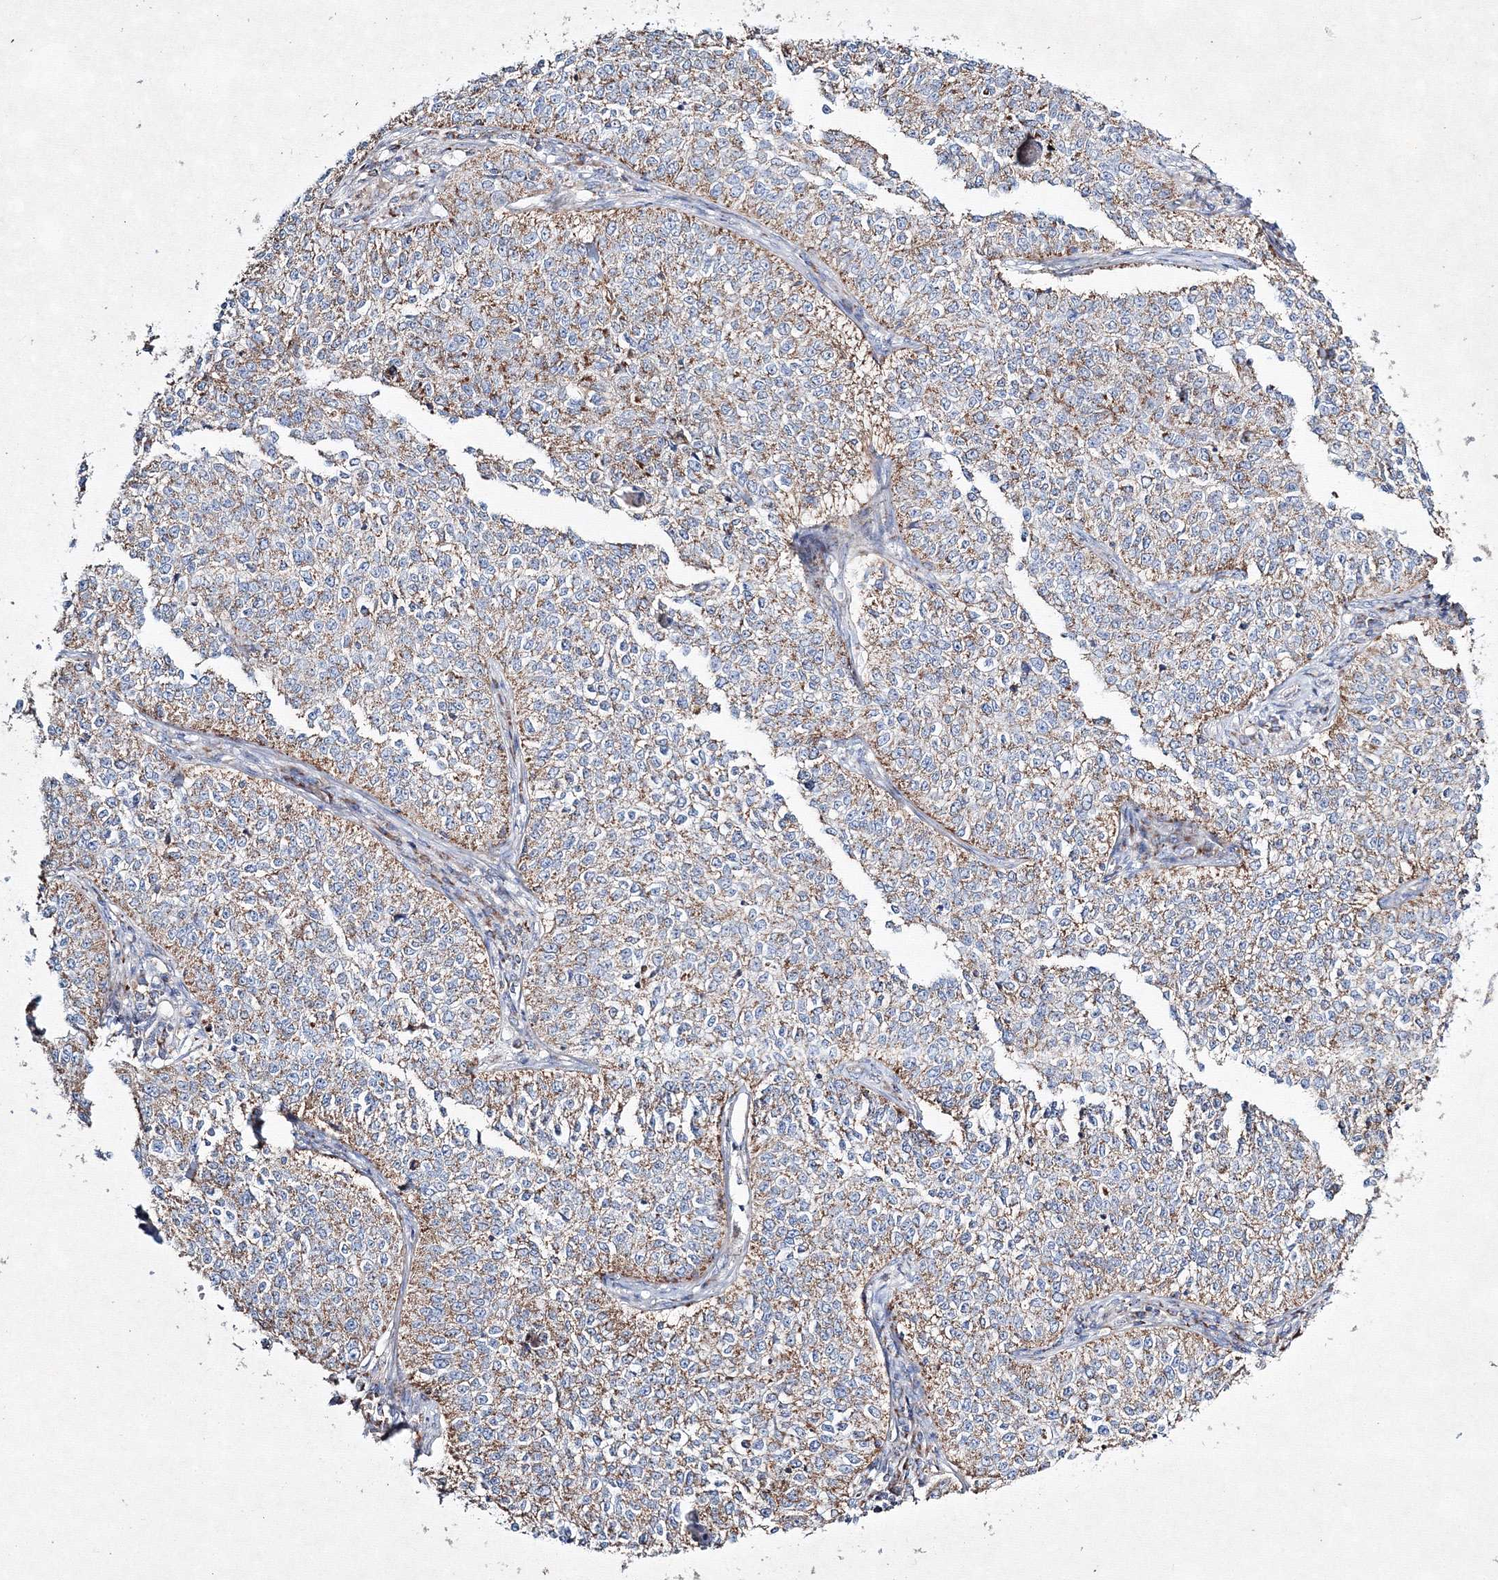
{"staining": {"intensity": "moderate", "quantity": ">75%", "location": "cytoplasmic/membranous"}, "tissue": "cervical cancer", "cell_type": "Tumor cells", "image_type": "cancer", "snomed": [{"axis": "morphology", "description": "Squamous cell carcinoma, NOS"}, {"axis": "topography", "description": "Cervix"}], "caption": "A photomicrograph of cervical squamous cell carcinoma stained for a protein demonstrates moderate cytoplasmic/membranous brown staining in tumor cells. Using DAB (3,3'-diaminobenzidine) (brown) and hematoxylin (blue) stains, captured at high magnification using brightfield microscopy.", "gene": "IGSF9", "patient": {"sex": "female", "age": 35}}